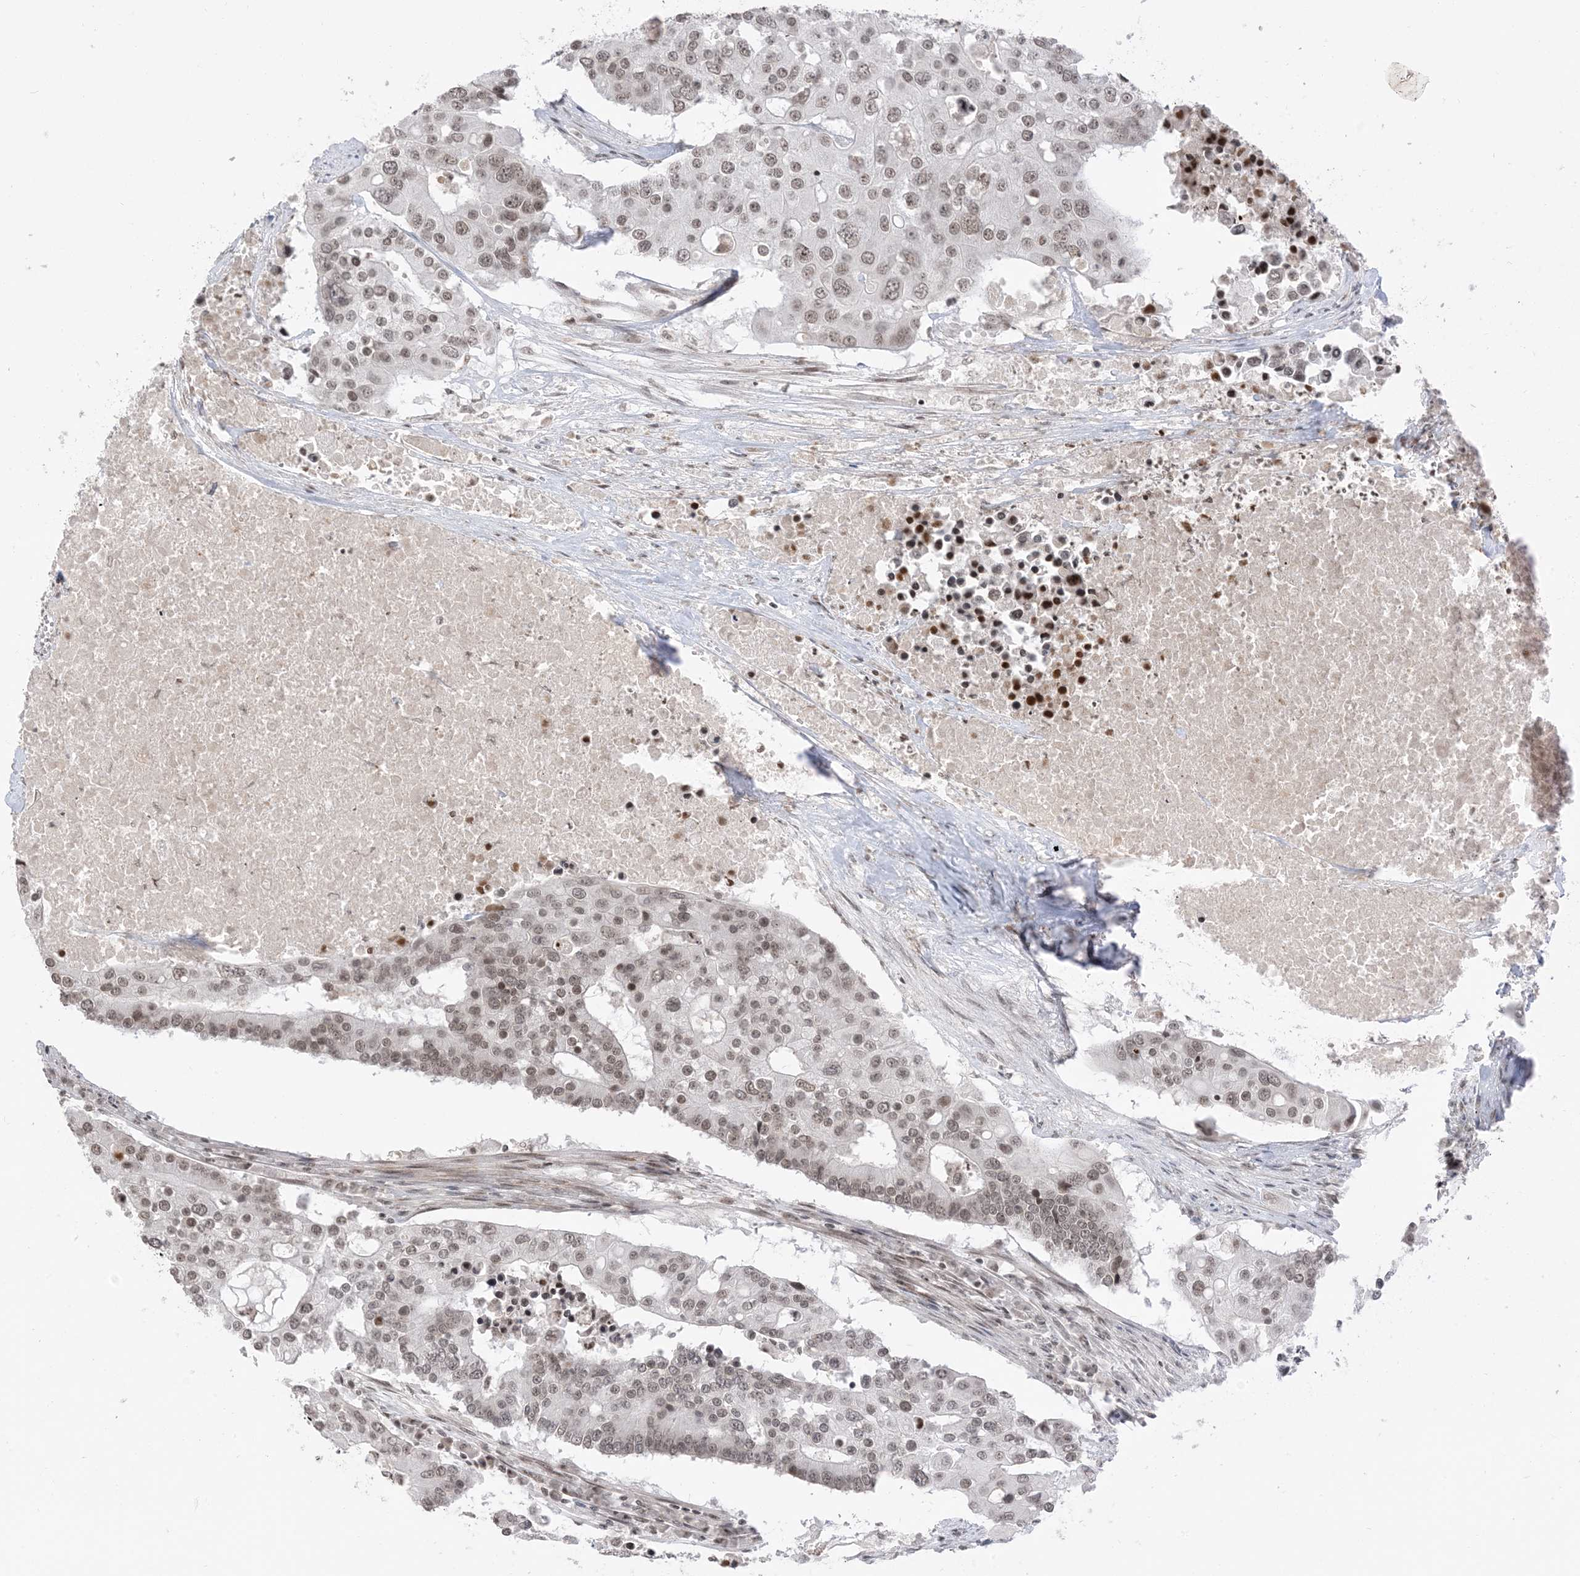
{"staining": {"intensity": "weak", "quantity": ">75%", "location": "nuclear"}, "tissue": "colorectal cancer", "cell_type": "Tumor cells", "image_type": "cancer", "snomed": [{"axis": "morphology", "description": "Adenocarcinoma, NOS"}, {"axis": "topography", "description": "Colon"}], "caption": "A brown stain shows weak nuclear positivity of a protein in colorectal adenocarcinoma tumor cells.", "gene": "METAP1D", "patient": {"sex": "male", "age": 77}}